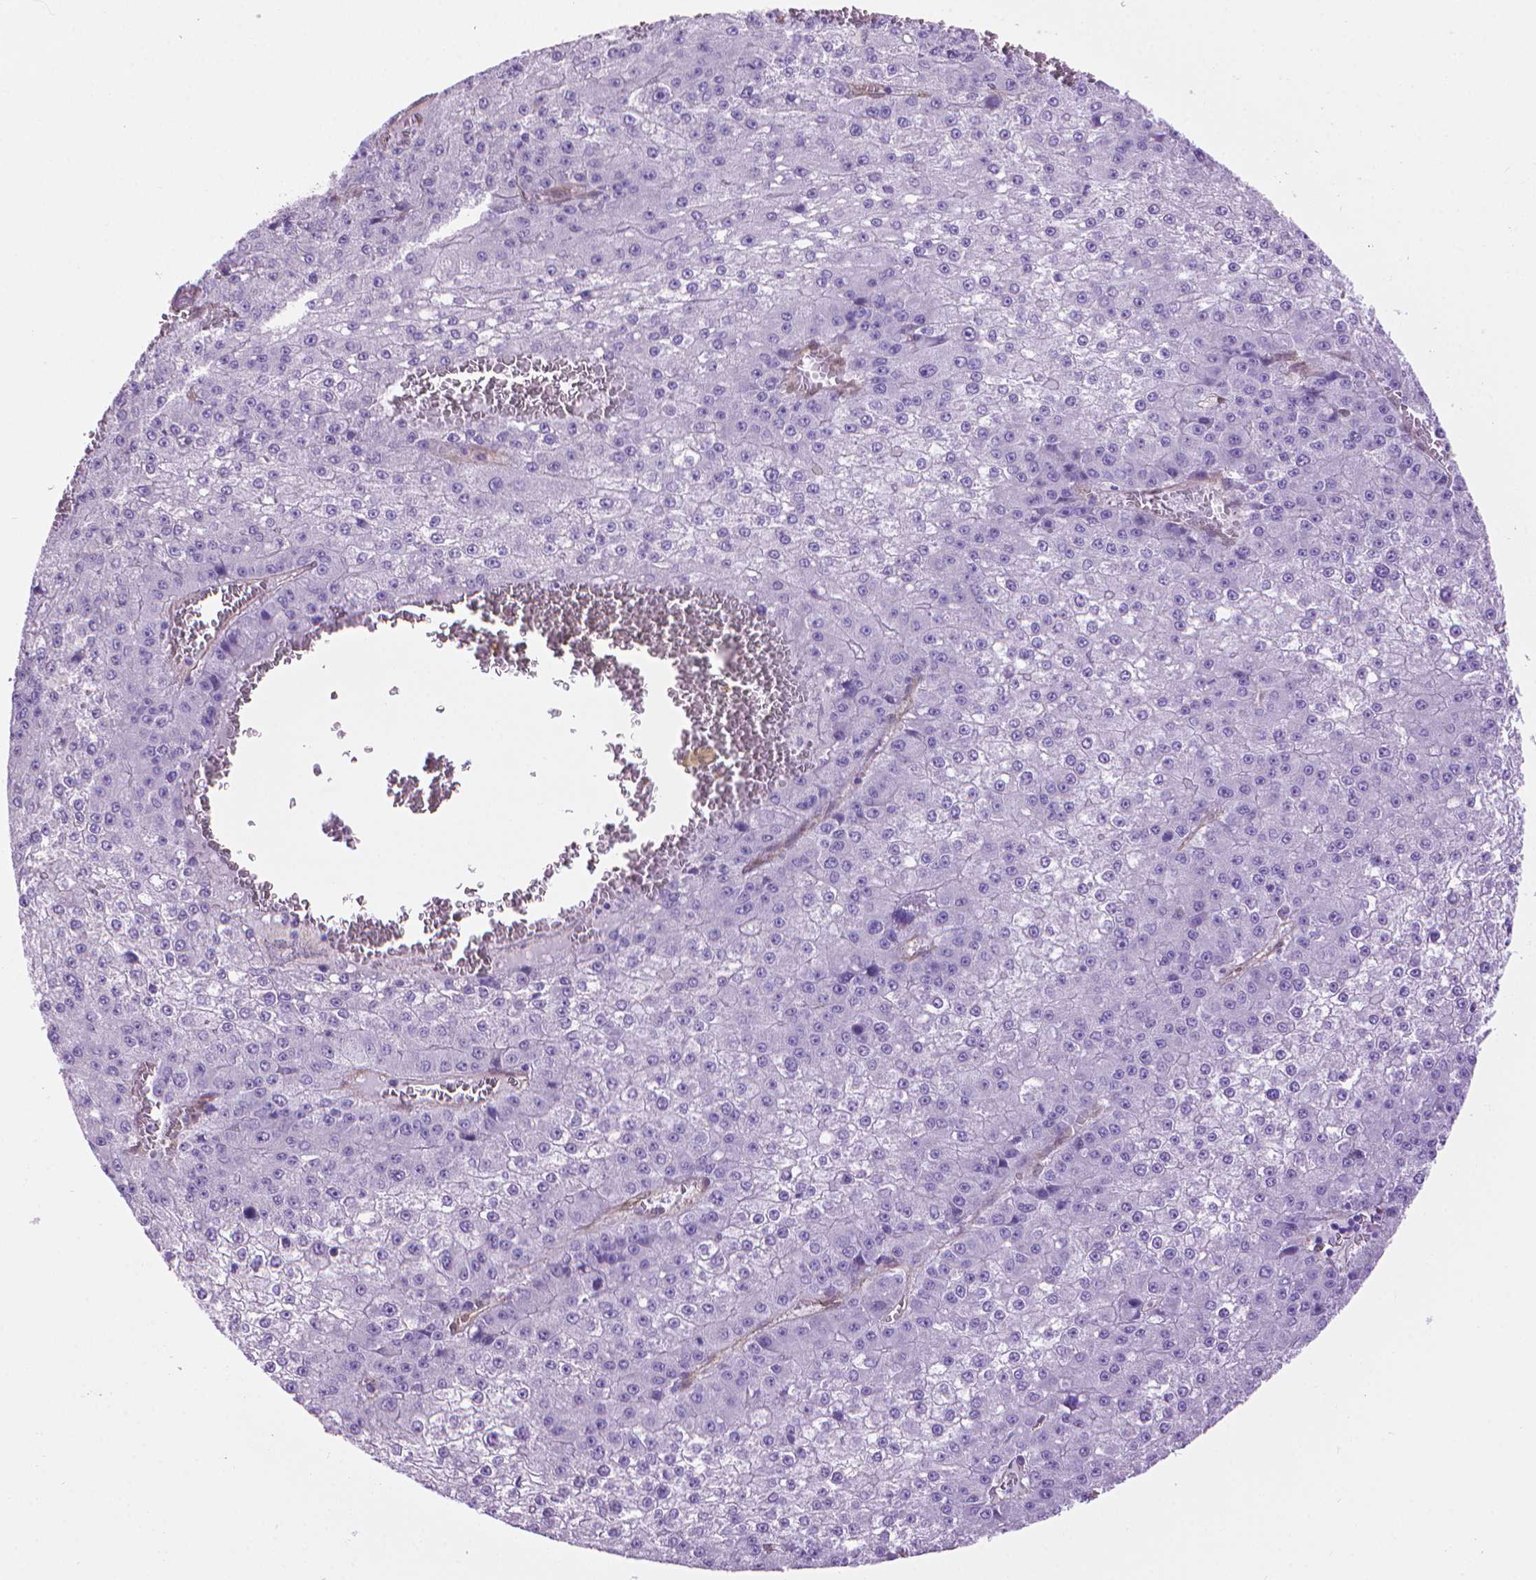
{"staining": {"intensity": "negative", "quantity": "none", "location": "none"}, "tissue": "liver cancer", "cell_type": "Tumor cells", "image_type": "cancer", "snomed": [{"axis": "morphology", "description": "Carcinoma, Hepatocellular, NOS"}, {"axis": "topography", "description": "Liver"}], "caption": "Histopathology image shows no significant protein staining in tumor cells of hepatocellular carcinoma (liver). (DAB immunohistochemistry with hematoxylin counter stain).", "gene": "CLIC4", "patient": {"sex": "female", "age": 73}}